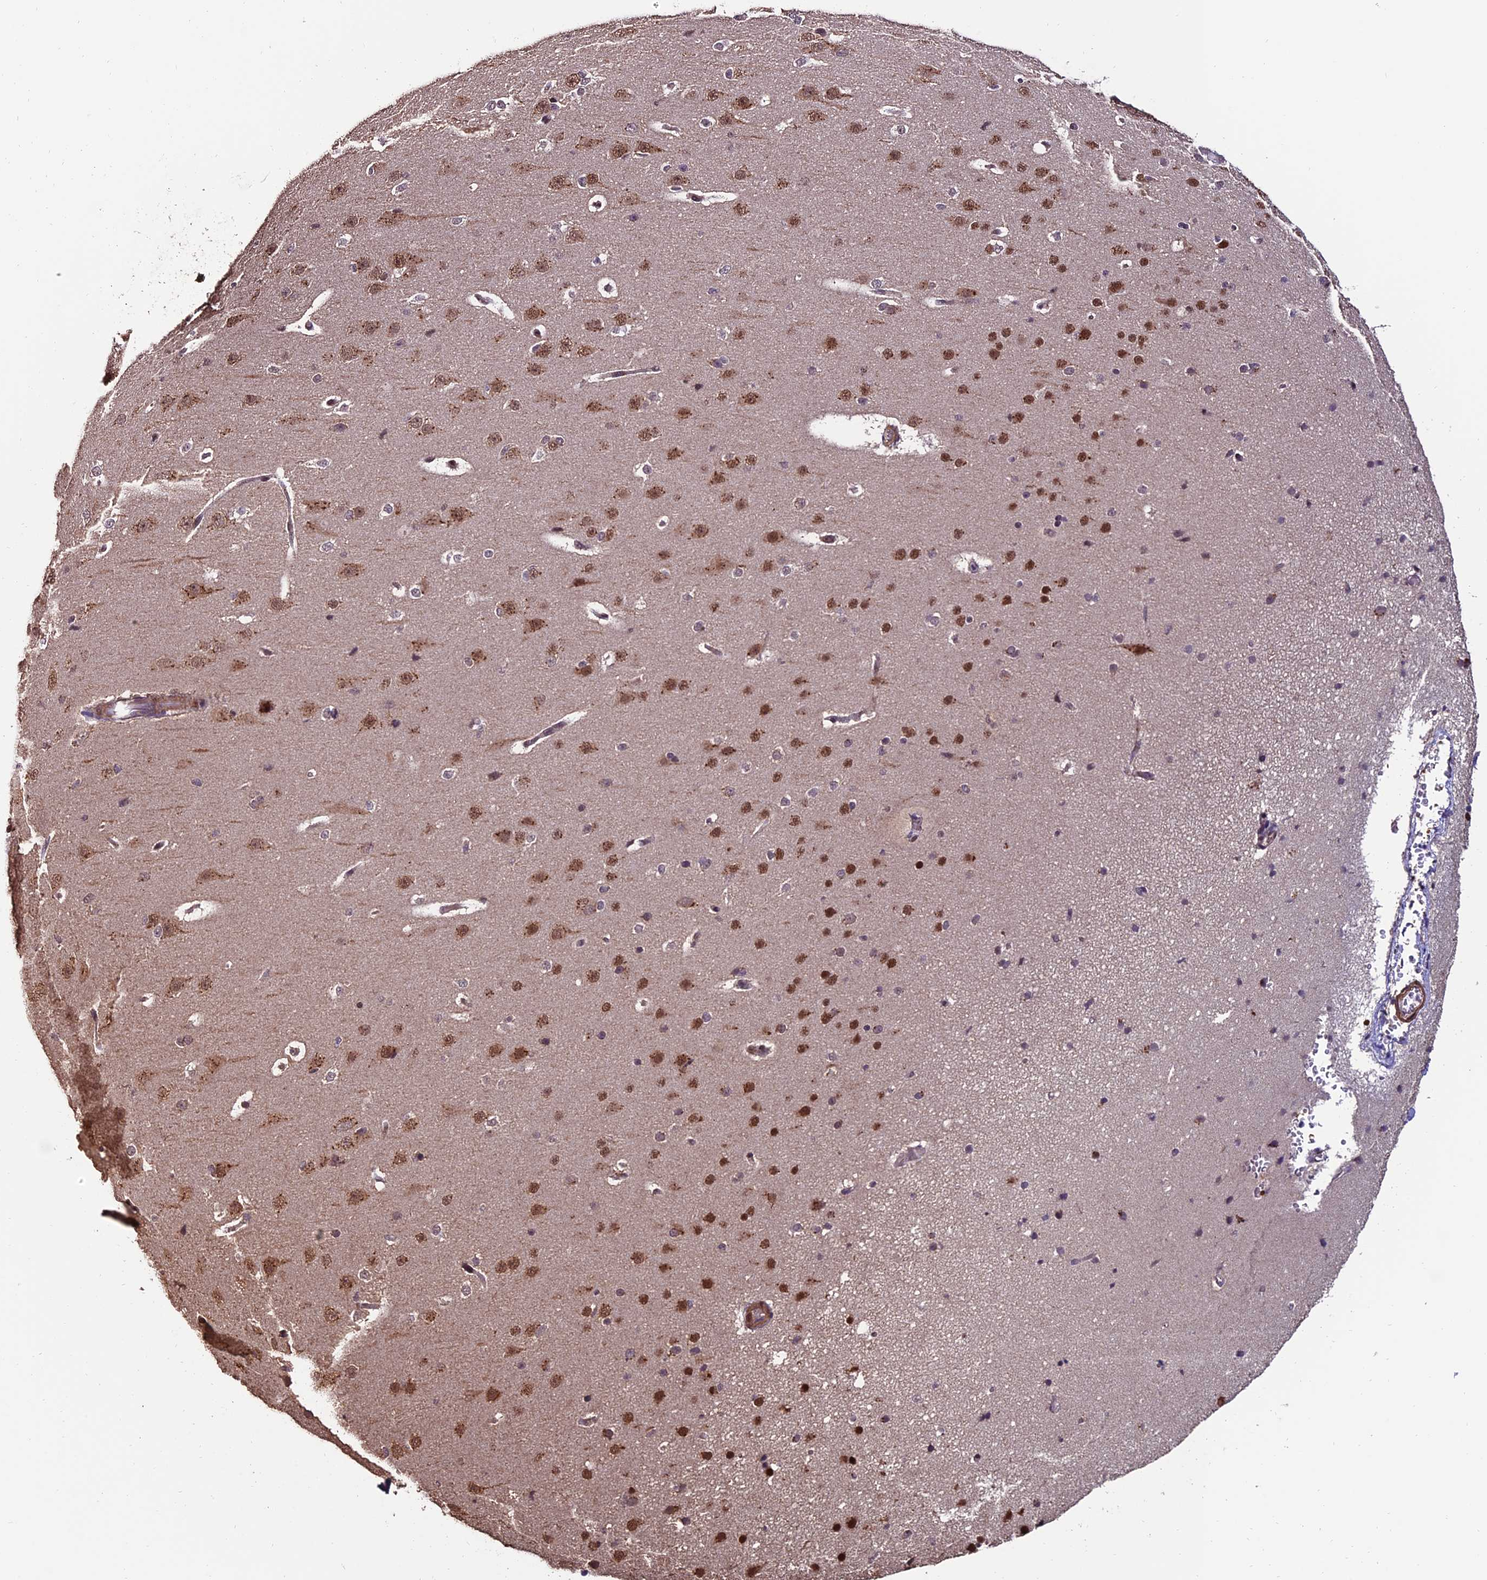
{"staining": {"intensity": "weak", "quantity": "25%-75%", "location": "cytoplasmic/membranous"}, "tissue": "cerebral cortex", "cell_type": "Endothelial cells", "image_type": "normal", "snomed": [{"axis": "morphology", "description": "Normal tissue, NOS"}, {"axis": "morphology", "description": "Developmental malformation"}, {"axis": "topography", "description": "Cerebral cortex"}], "caption": "Immunohistochemical staining of normal cerebral cortex displays low levels of weak cytoplasmic/membranous expression in about 25%-75% of endothelial cells.", "gene": "CABIN1", "patient": {"sex": "female", "age": 30}}